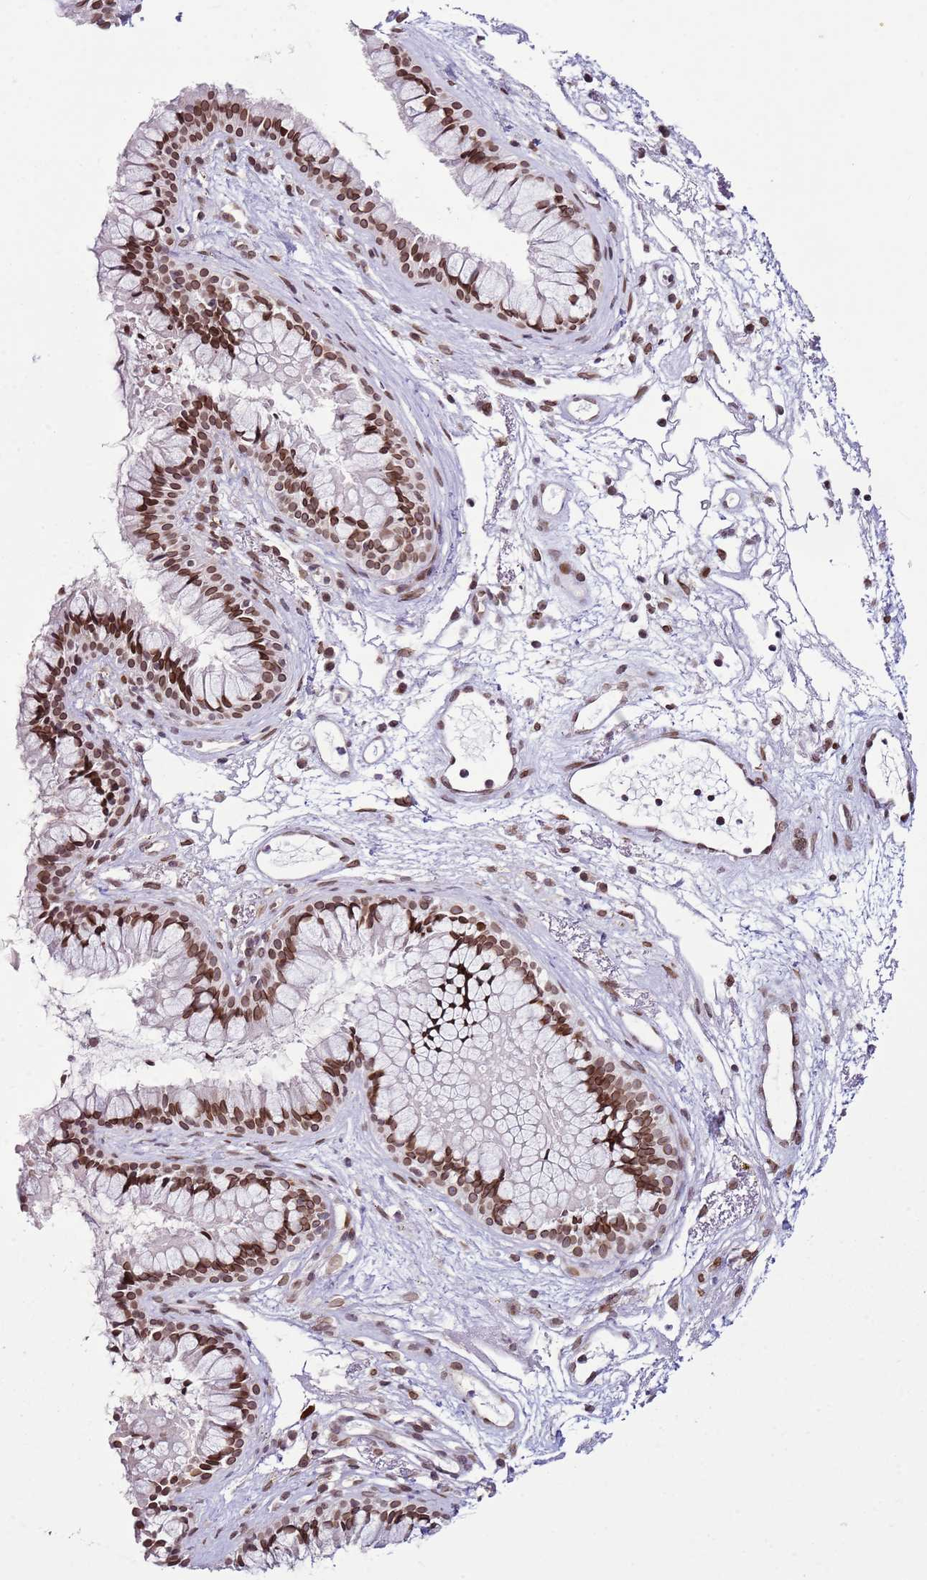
{"staining": {"intensity": "strong", "quantity": ">75%", "location": "nuclear"}, "tissue": "nasopharynx", "cell_type": "Respiratory epithelial cells", "image_type": "normal", "snomed": [{"axis": "morphology", "description": "Normal tissue, NOS"}, {"axis": "topography", "description": "Nasopharynx"}], "caption": "Benign nasopharynx displays strong nuclear positivity in about >75% of respiratory epithelial cells, visualized by immunohistochemistry.", "gene": "POU6F1", "patient": {"sex": "male", "age": 82}}